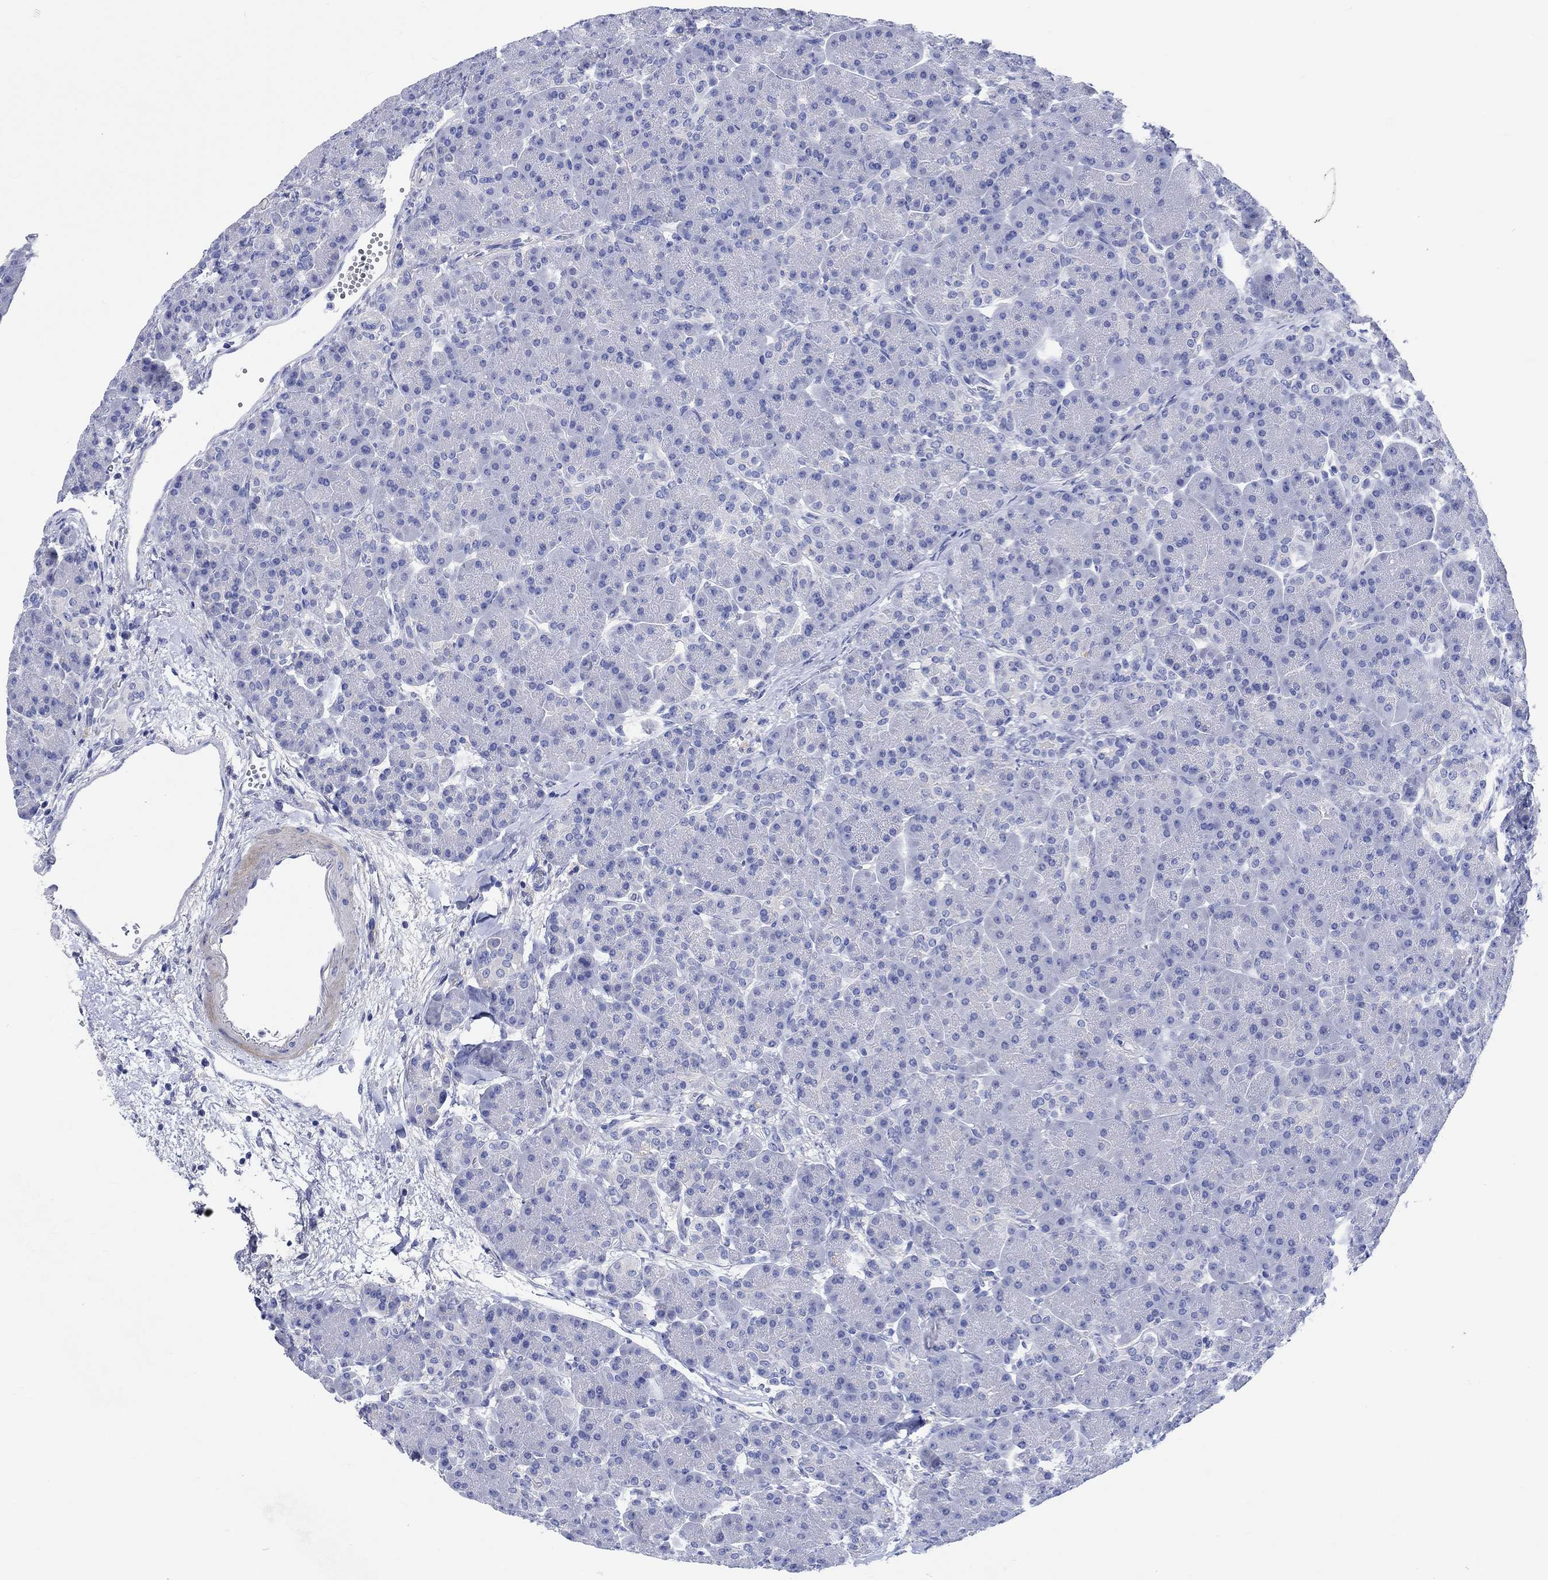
{"staining": {"intensity": "negative", "quantity": "none", "location": "none"}, "tissue": "pancreas", "cell_type": "Exocrine glandular cells", "image_type": "normal", "snomed": [{"axis": "morphology", "description": "Normal tissue, NOS"}, {"axis": "topography", "description": "Pancreas"}], "caption": "This is a photomicrograph of immunohistochemistry staining of benign pancreas, which shows no staining in exocrine glandular cells.", "gene": "SHISA4", "patient": {"sex": "female", "age": 63}}